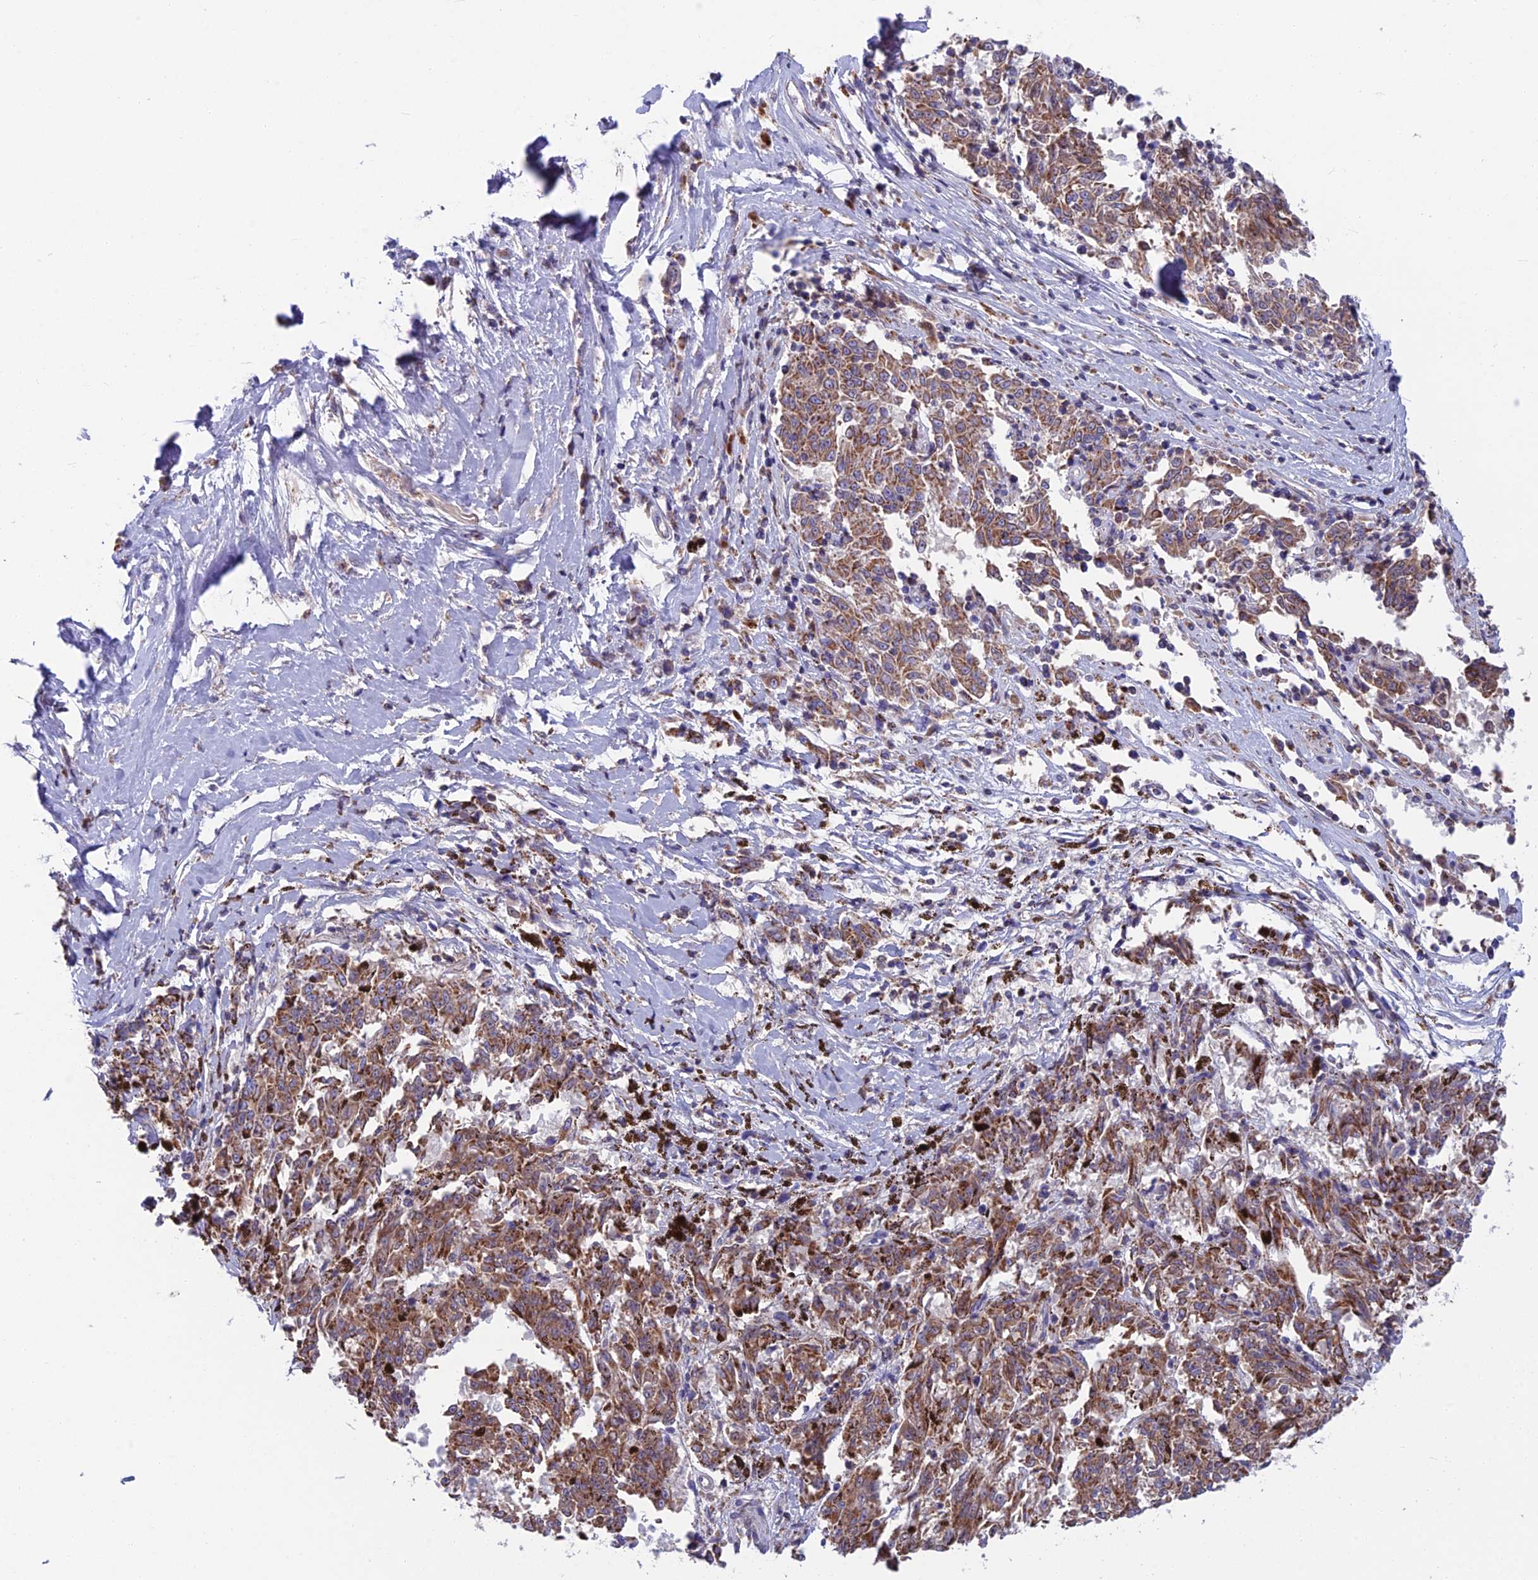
{"staining": {"intensity": "moderate", "quantity": ">75%", "location": "cytoplasmic/membranous"}, "tissue": "melanoma", "cell_type": "Tumor cells", "image_type": "cancer", "snomed": [{"axis": "morphology", "description": "Malignant melanoma, NOS"}, {"axis": "topography", "description": "Skin"}], "caption": "The immunohistochemical stain shows moderate cytoplasmic/membranous staining in tumor cells of melanoma tissue.", "gene": "CS", "patient": {"sex": "female", "age": 72}}